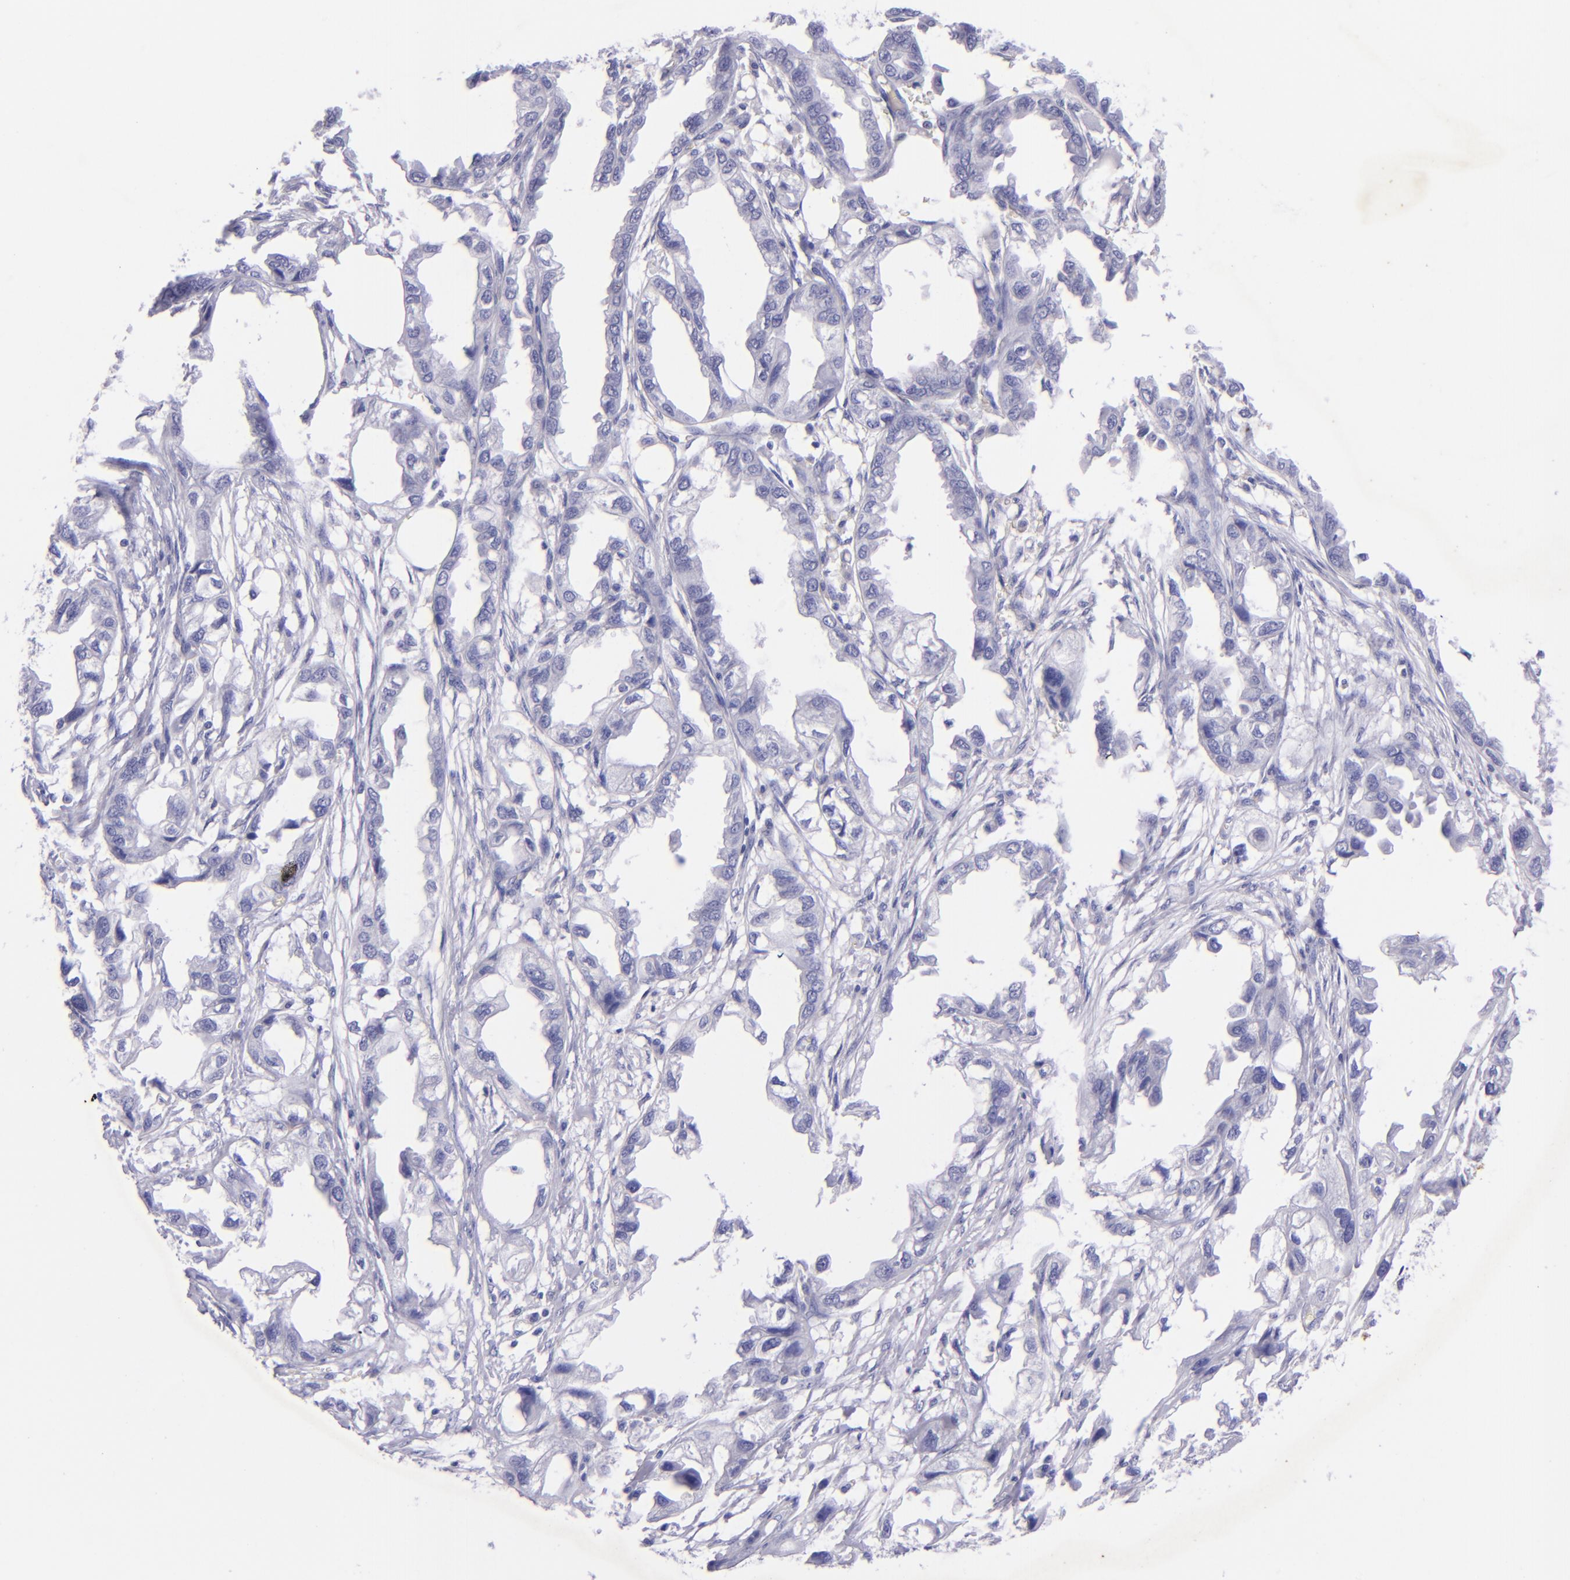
{"staining": {"intensity": "negative", "quantity": "none", "location": "none"}, "tissue": "endometrial cancer", "cell_type": "Tumor cells", "image_type": "cancer", "snomed": [{"axis": "morphology", "description": "Adenocarcinoma, NOS"}, {"axis": "topography", "description": "Endometrium"}], "caption": "High power microscopy micrograph of an IHC micrograph of adenocarcinoma (endometrial), revealing no significant staining in tumor cells.", "gene": "UCHL1", "patient": {"sex": "female", "age": 67}}